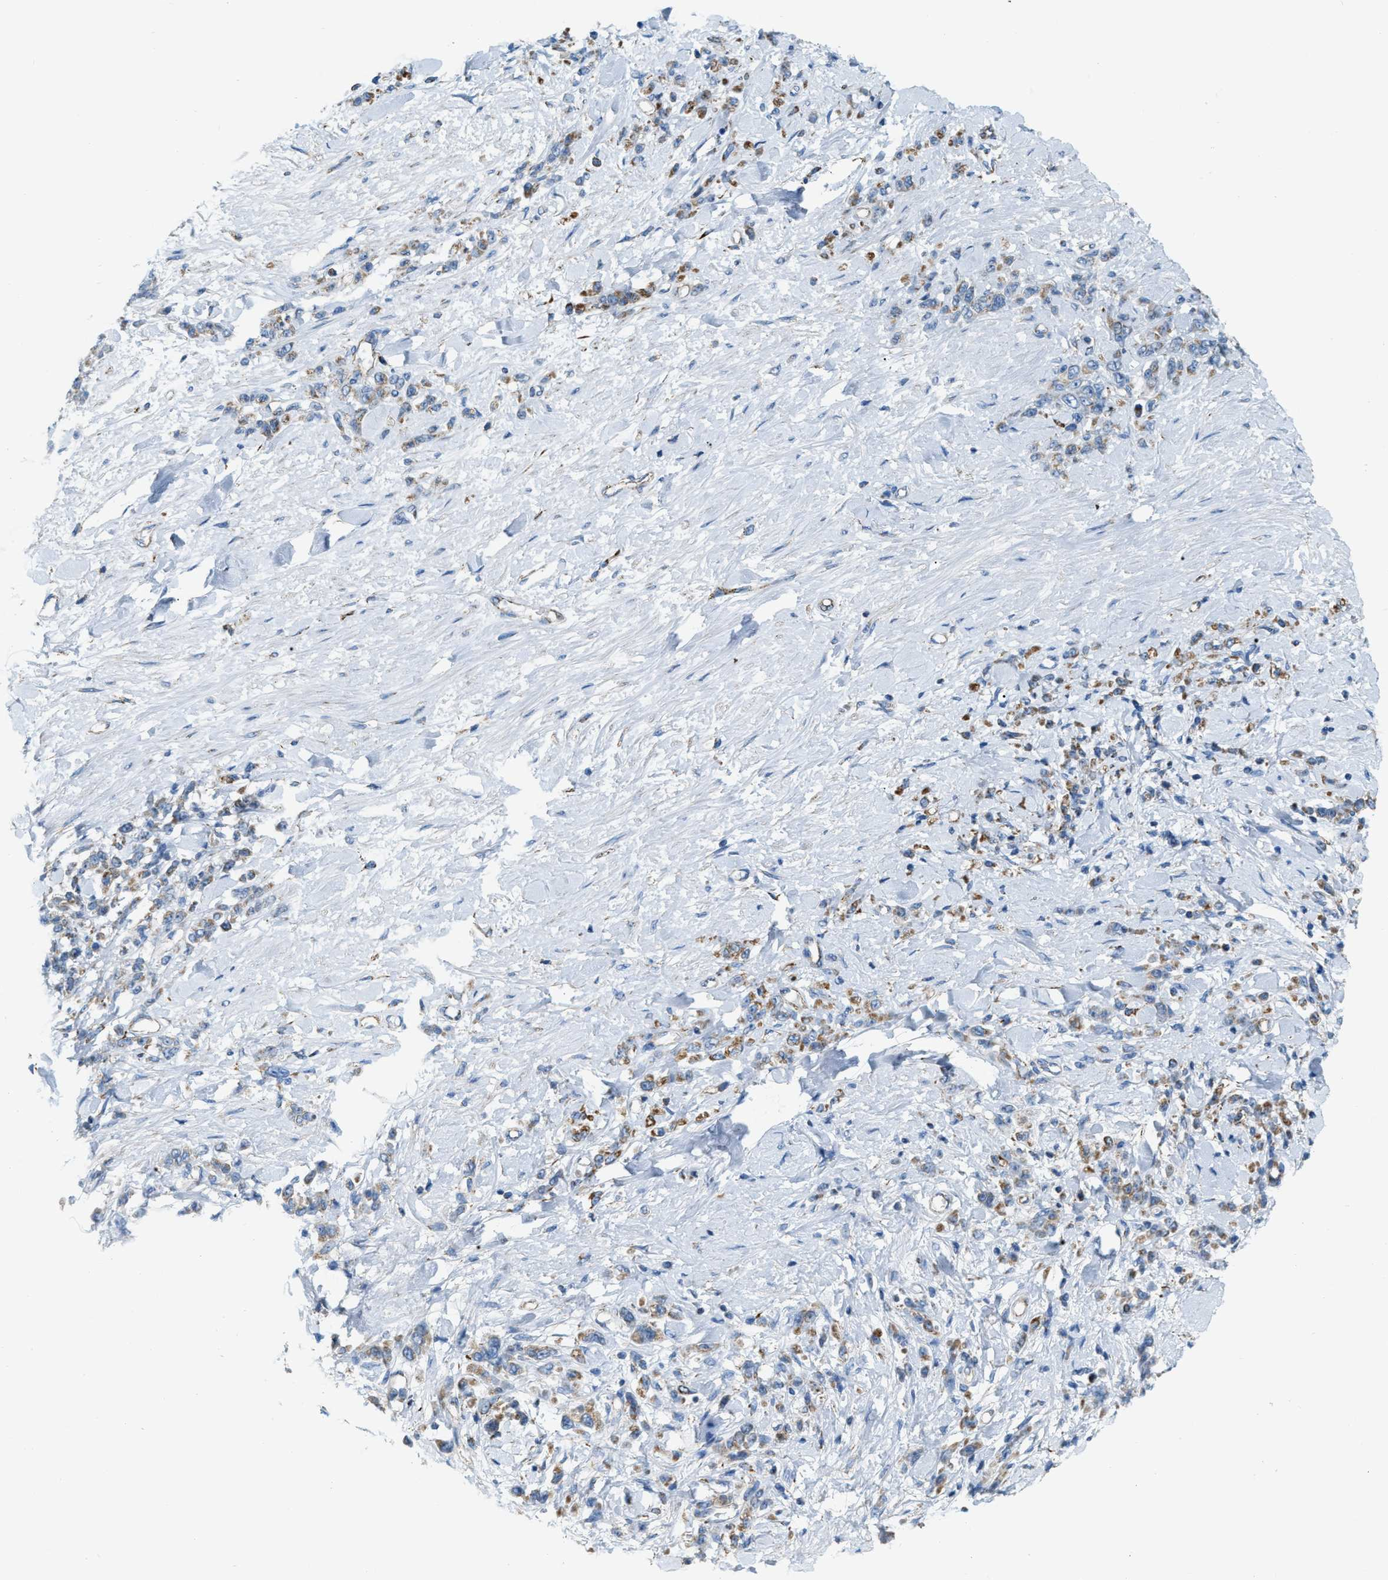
{"staining": {"intensity": "moderate", "quantity": ">75%", "location": "cytoplasmic/membranous"}, "tissue": "stomach cancer", "cell_type": "Tumor cells", "image_type": "cancer", "snomed": [{"axis": "morphology", "description": "Normal tissue, NOS"}, {"axis": "morphology", "description": "Adenocarcinoma, NOS"}, {"axis": "topography", "description": "Stomach"}], "caption": "About >75% of tumor cells in human stomach cancer demonstrate moderate cytoplasmic/membranous protein positivity as visualized by brown immunohistochemical staining.", "gene": "JADE1", "patient": {"sex": "male", "age": 82}}